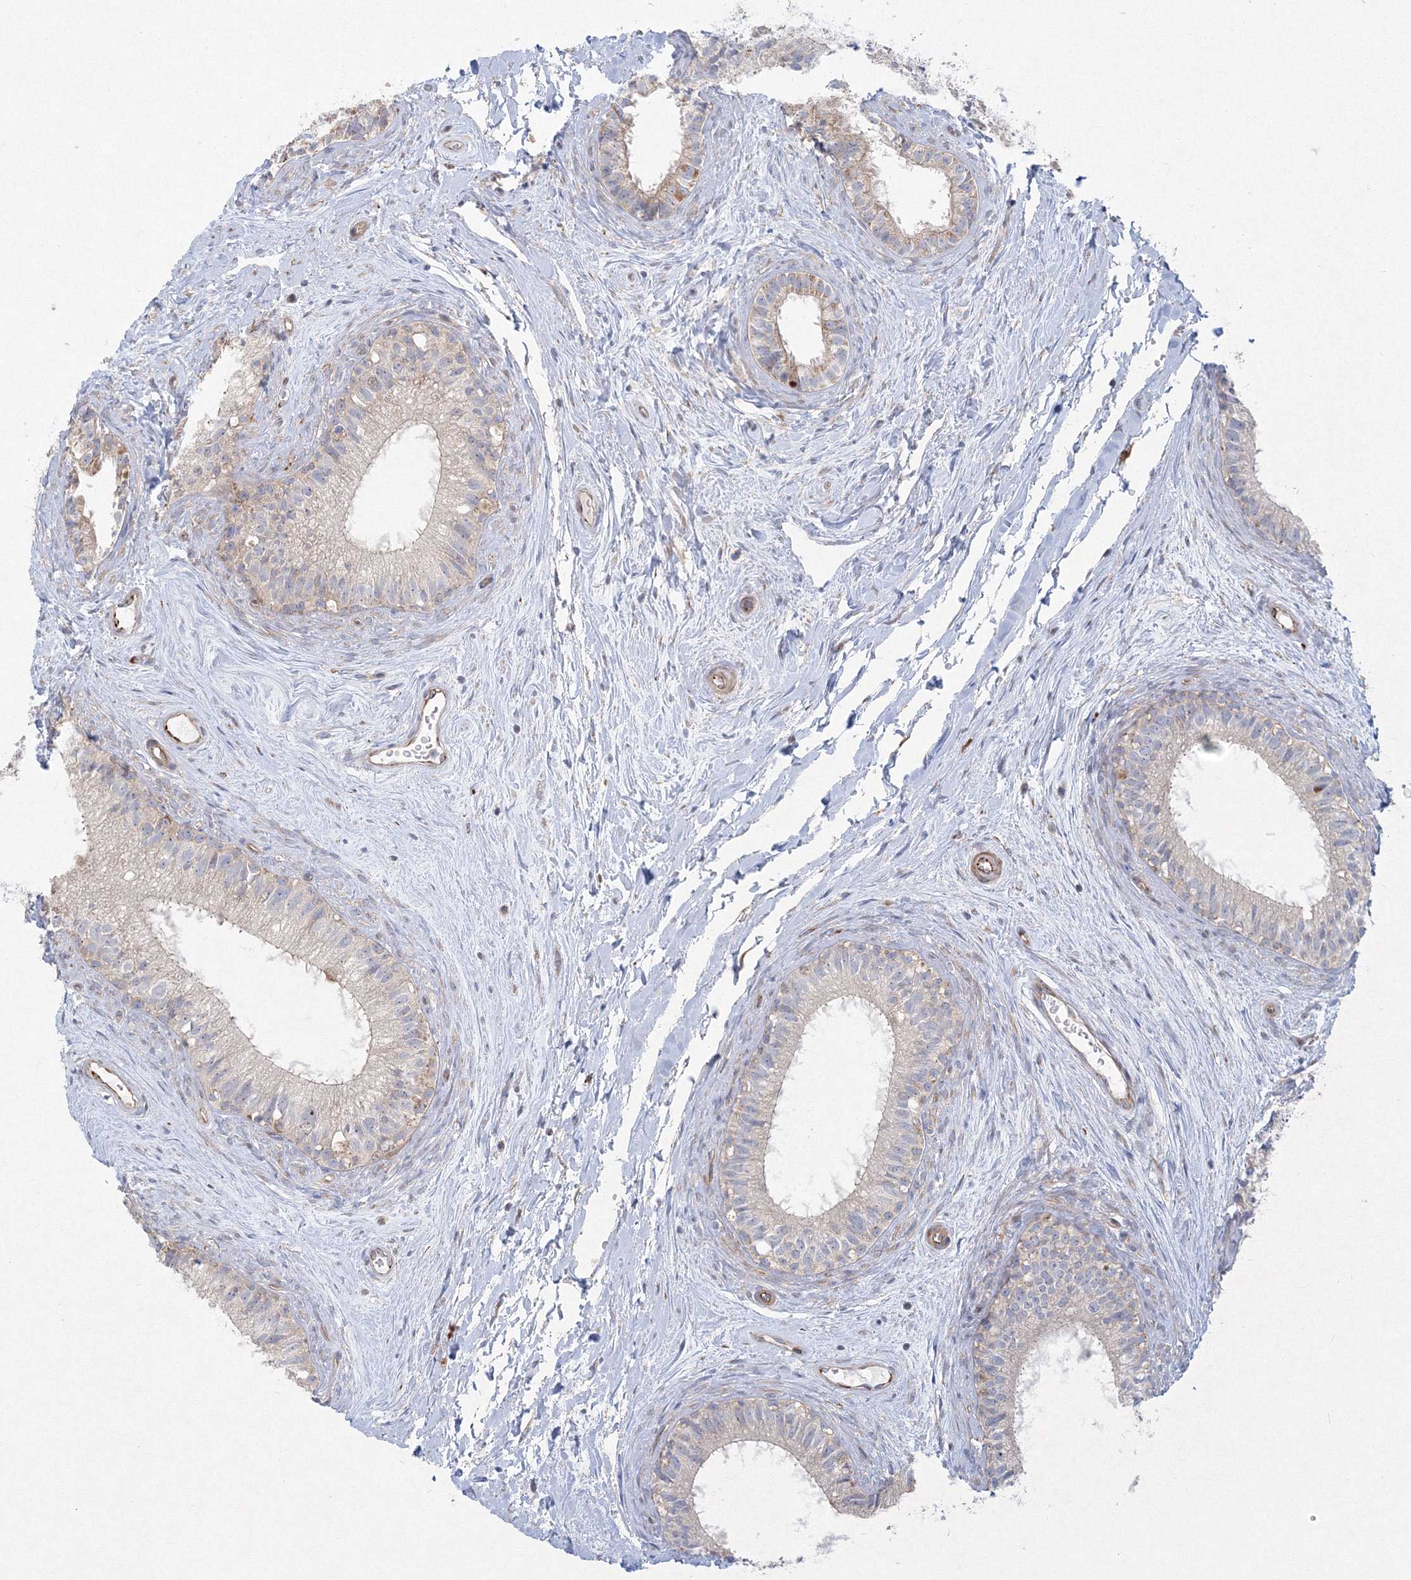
{"staining": {"intensity": "weak", "quantity": "<25%", "location": "cytoplasmic/membranous"}, "tissue": "epididymis", "cell_type": "Glandular cells", "image_type": "normal", "snomed": [{"axis": "morphology", "description": "Normal tissue, NOS"}, {"axis": "topography", "description": "Epididymis"}], "caption": "The micrograph reveals no staining of glandular cells in benign epididymis.", "gene": "WDR49", "patient": {"sex": "male", "age": 71}}